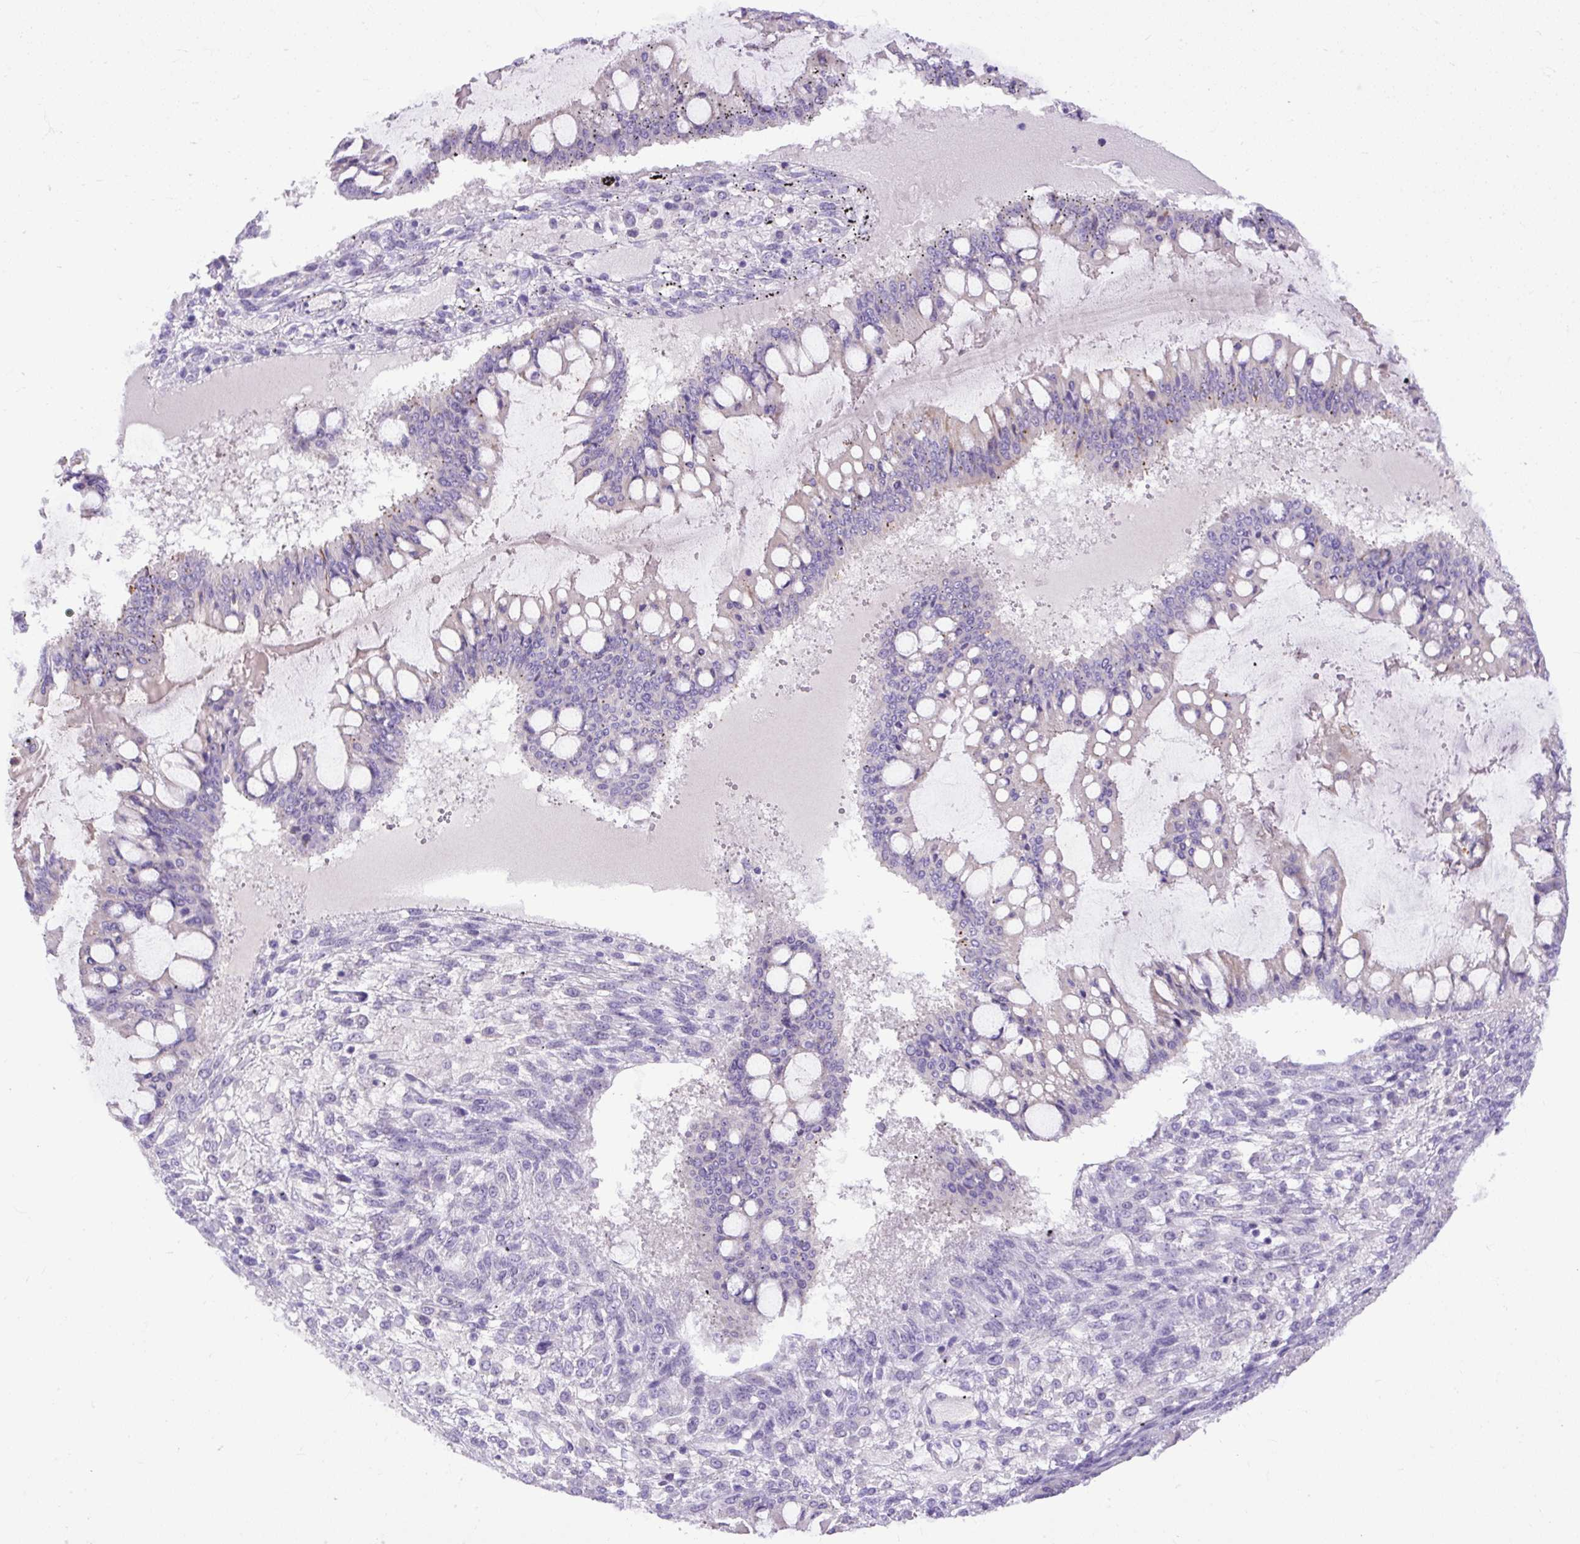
{"staining": {"intensity": "negative", "quantity": "none", "location": "none"}, "tissue": "ovarian cancer", "cell_type": "Tumor cells", "image_type": "cancer", "snomed": [{"axis": "morphology", "description": "Cystadenocarcinoma, mucinous, NOS"}, {"axis": "topography", "description": "Ovary"}], "caption": "Immunohistochemistry photomicrograph of neoplastic tissue: human mucinous cystadenocarcinoma (ovarian) stained with DAB (3,3'-diaminobenzidine) displays no significant protein positivity in tumor cells.", "gene": "SPTBN5", "patient": {"sex": "female", "age": 73}}